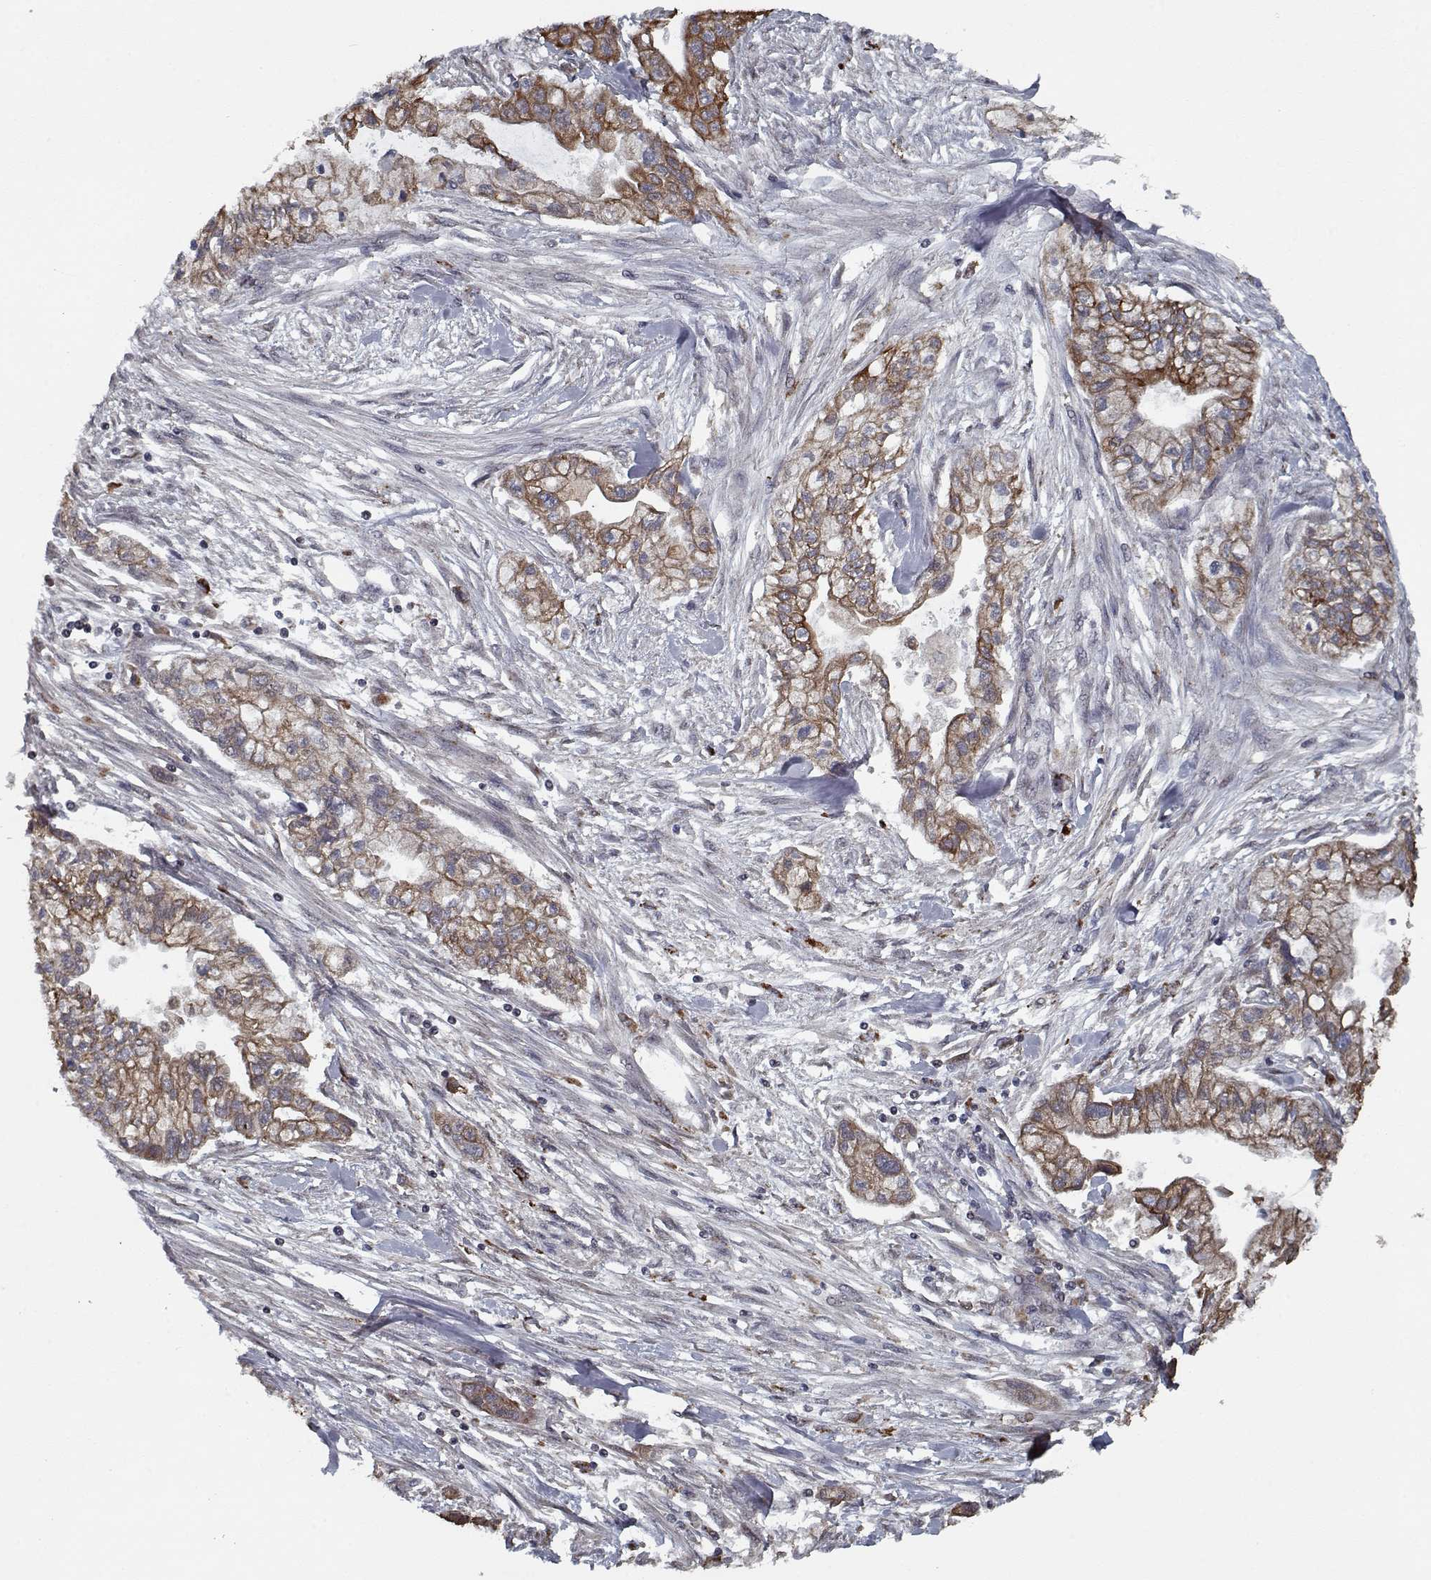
{"staining": {"intensity": "strong", "quantity": ">75%", "location": "cytoplasmic/membranous"}, "tissue": "pancreatic cancer", "cell_type": "Tumor cells", "image_type": "cancer", "snomed": [{"axis": "morphology", "description": "Adenocarcinoma, NOS"}, {"axis": "topography", "description": "Pancreas"}], "caption": "IHC (DAB) staining of human pancreatic adenocarcinoma reveals strong cytoplasmic/membranous protein expression in about >75% of tumor cells.", "gene": "NLK", "patient": {"sex": "male", "age": 54}}